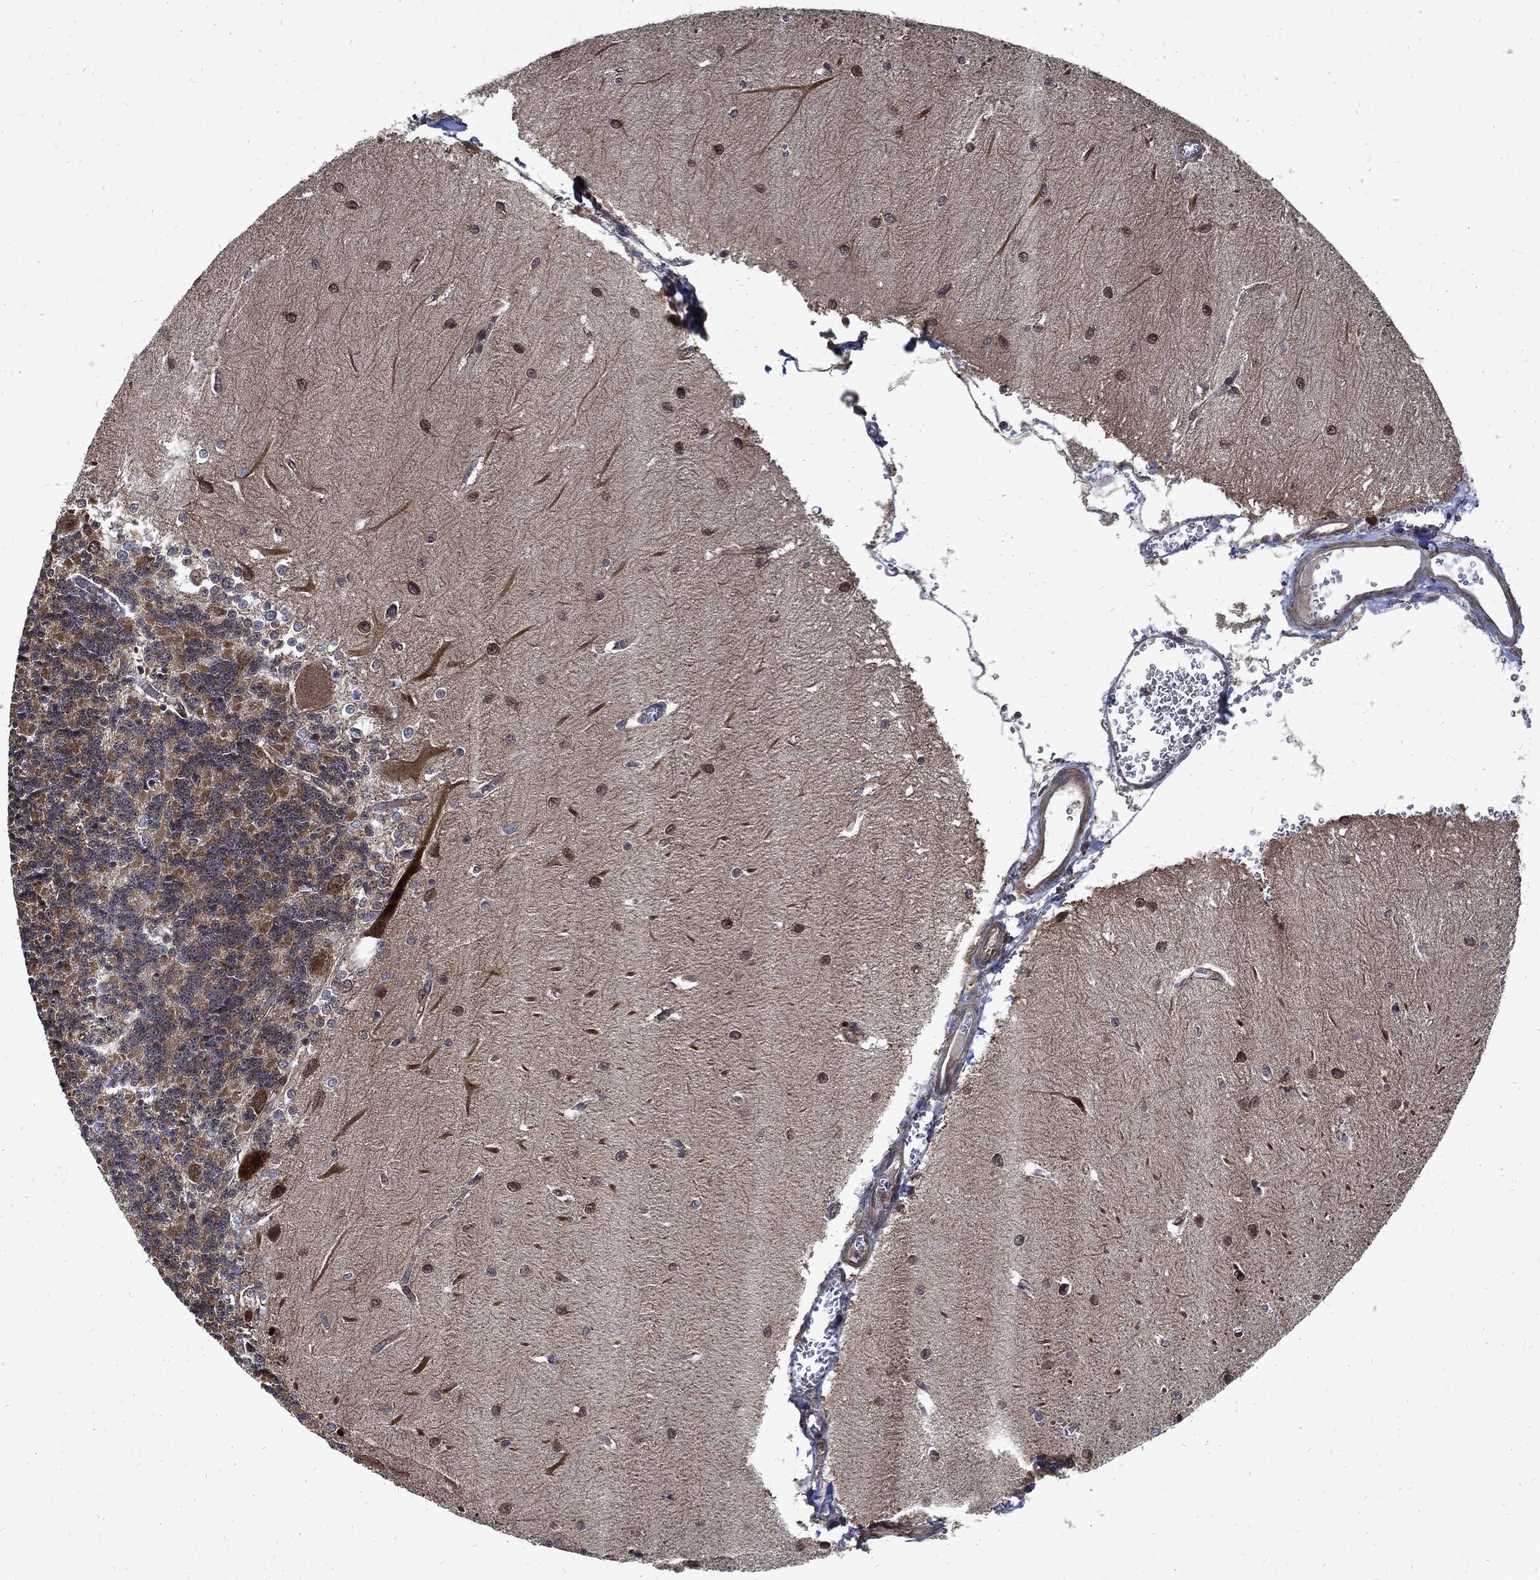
{"staining": {"intensity": "negative", "quantity": "none", "location": "none"}, "tissue": "cerebellum", "cell_type": "Cells in granular layer", "image_type": "normal", "snomed": [{"axis": "morphology", "description": "Normal tissue, NOS"}, {"axis": "topography", "description": "Cerebellum"}], "caption": "Cells in granular layer show no significant protein positivity in unremarkable cerebellum. (DAB (3,3'-diaminobenzidine) immunohistochemistry (IHC), high magnification).", "gene": "DCTN1", "patient": {"sex": "male", "age": 37}}